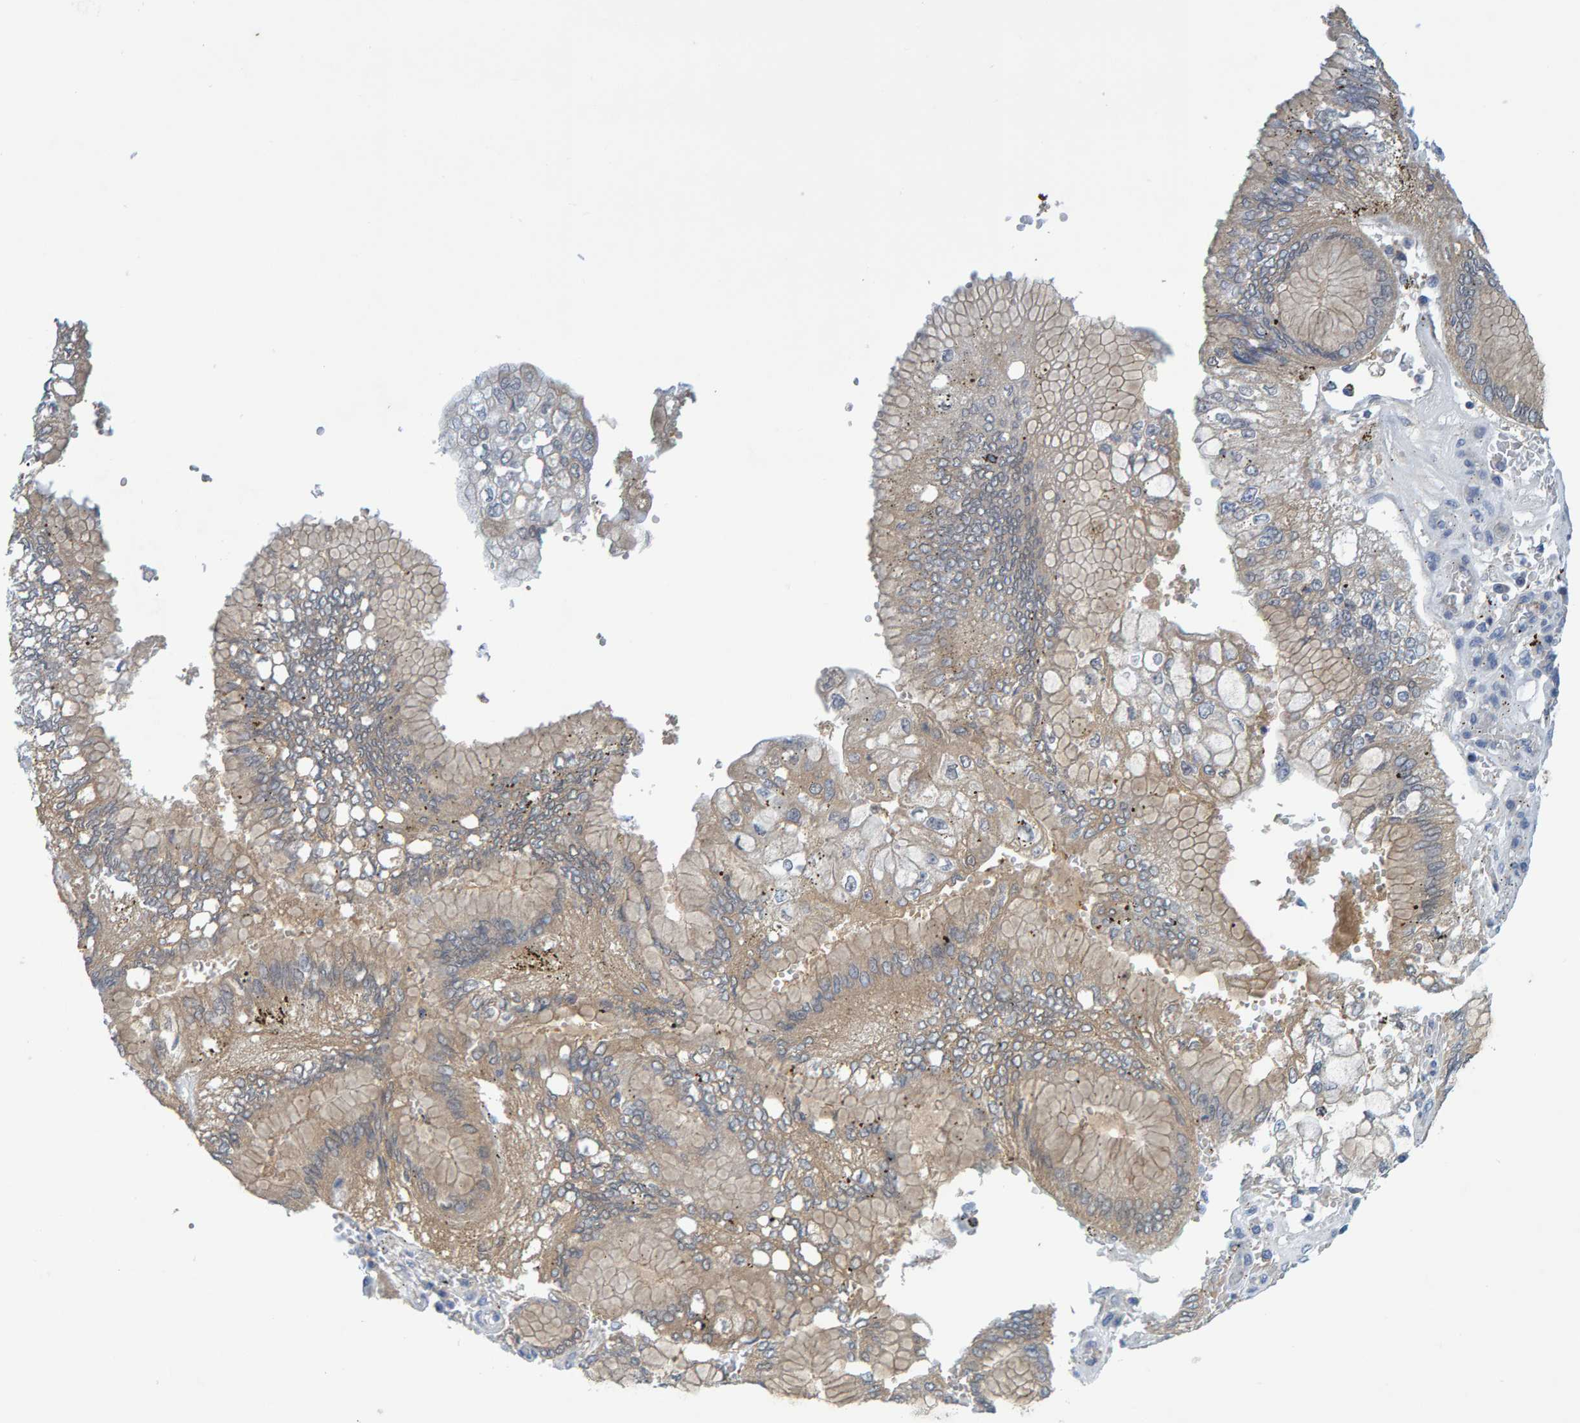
{"staining": {"intensity": "negative", "quantity": "none", "location": "none"}, "tissue": "stomach cancer", "cell_type": "Tumor cells", "image_type": "cancer", "snomed": [{"axis": "morphology", "description": "Adenocarcinoma, NOS"}, {"axis": "topography", "description": "Stomach"}], "caption": "IHC micrograph of stomach adenocarcinoma stained for a protein (brown), which demonstrates no expression in tumor cells. (DAB immunohistochemistry with hematoxylin counter stain).", "gene": "ALAD", "patient": {"sex": "male", "age": 76}}